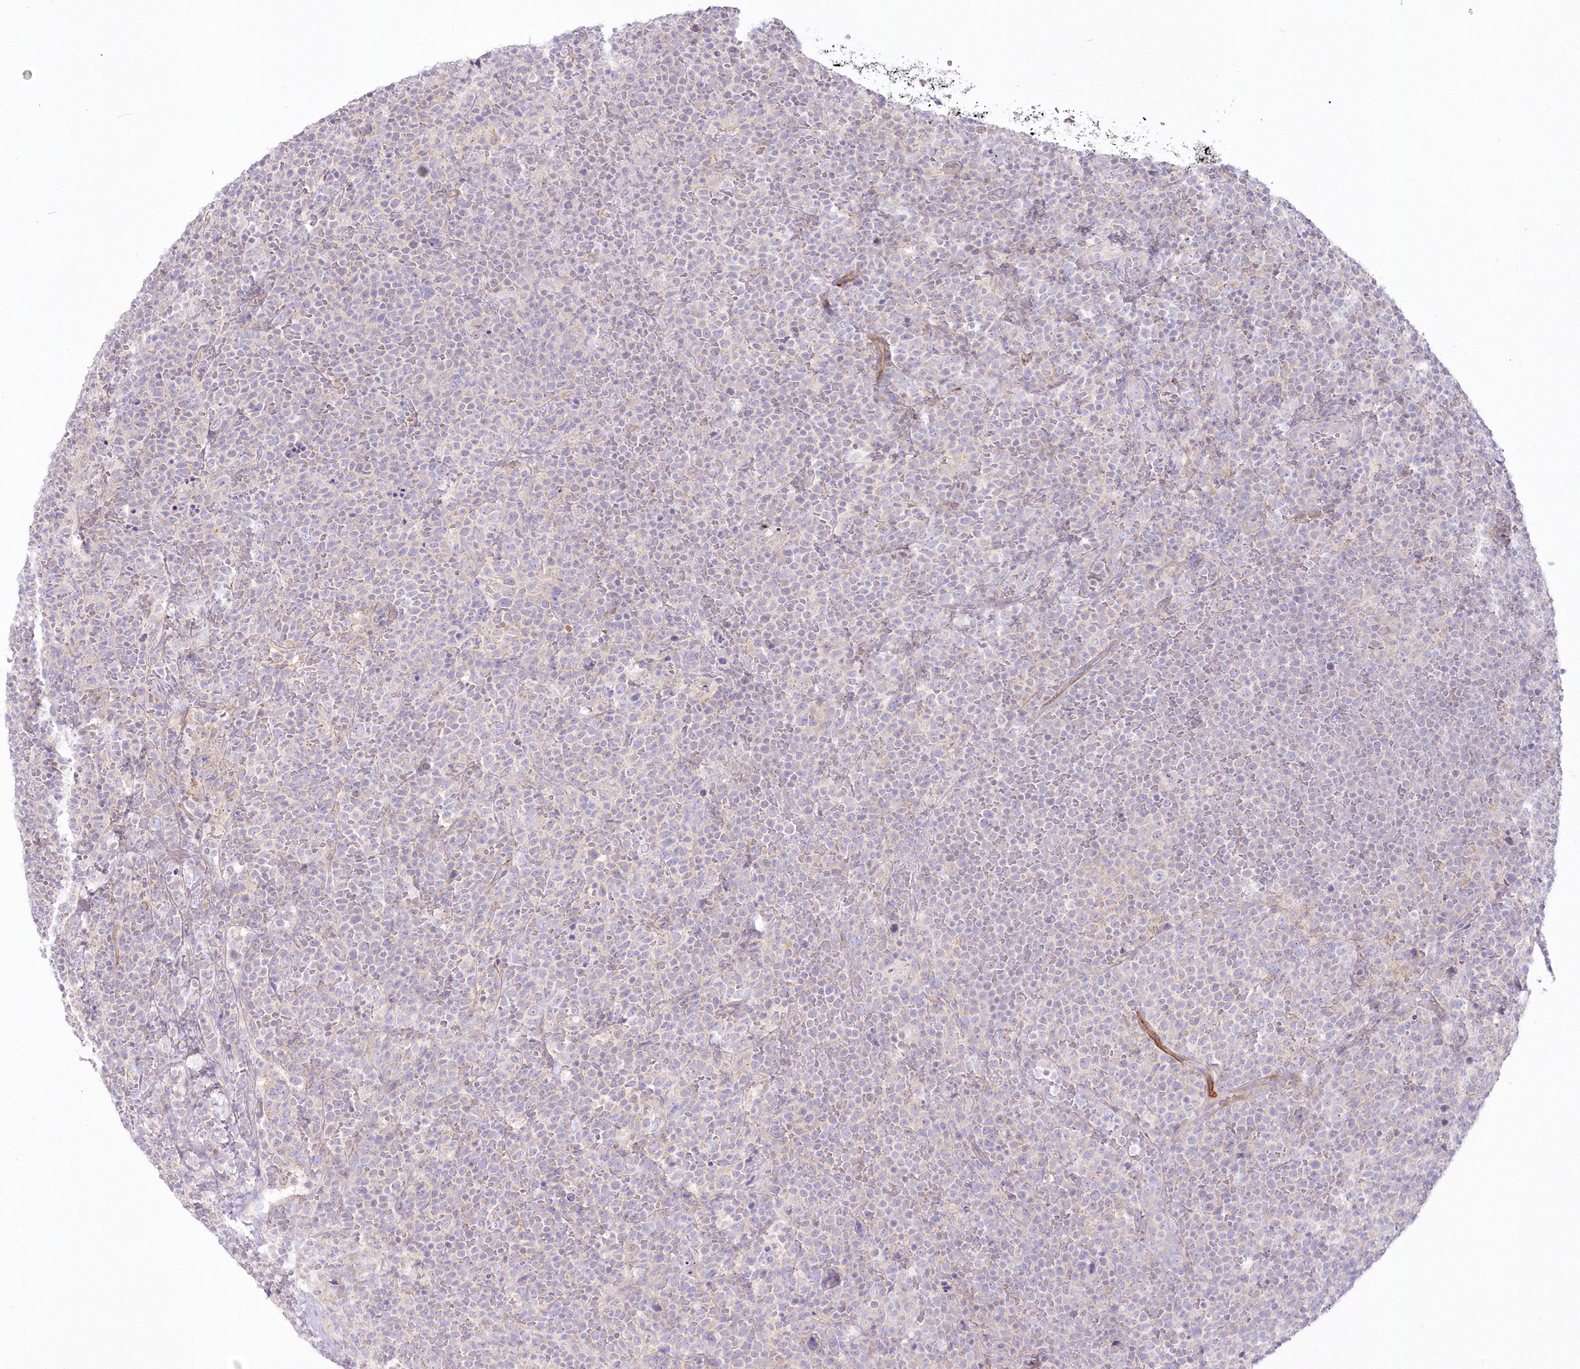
{"staining": {"intensity": "negative", "quantity": "none", "location": "none"}, "tissue": "lymphoma", "cell_type": "Tumor cells", "image_type": "cancer", "snomed": [{"axis": "morphology", "description": "Malignant lymphoma, non-Hodgkin's type, High grade"}, {"axis": "topography", "description": "Lymph node"}], "caption": "This micrograph is of lymphoma stained with immunohistochemistry (IHC) to label a protein in brown with the nuclei are counter-stained blue. There is no positivity in tumor cells.", "gene": "ZNF843", "patient": {"sex": "male", "age": 61}}